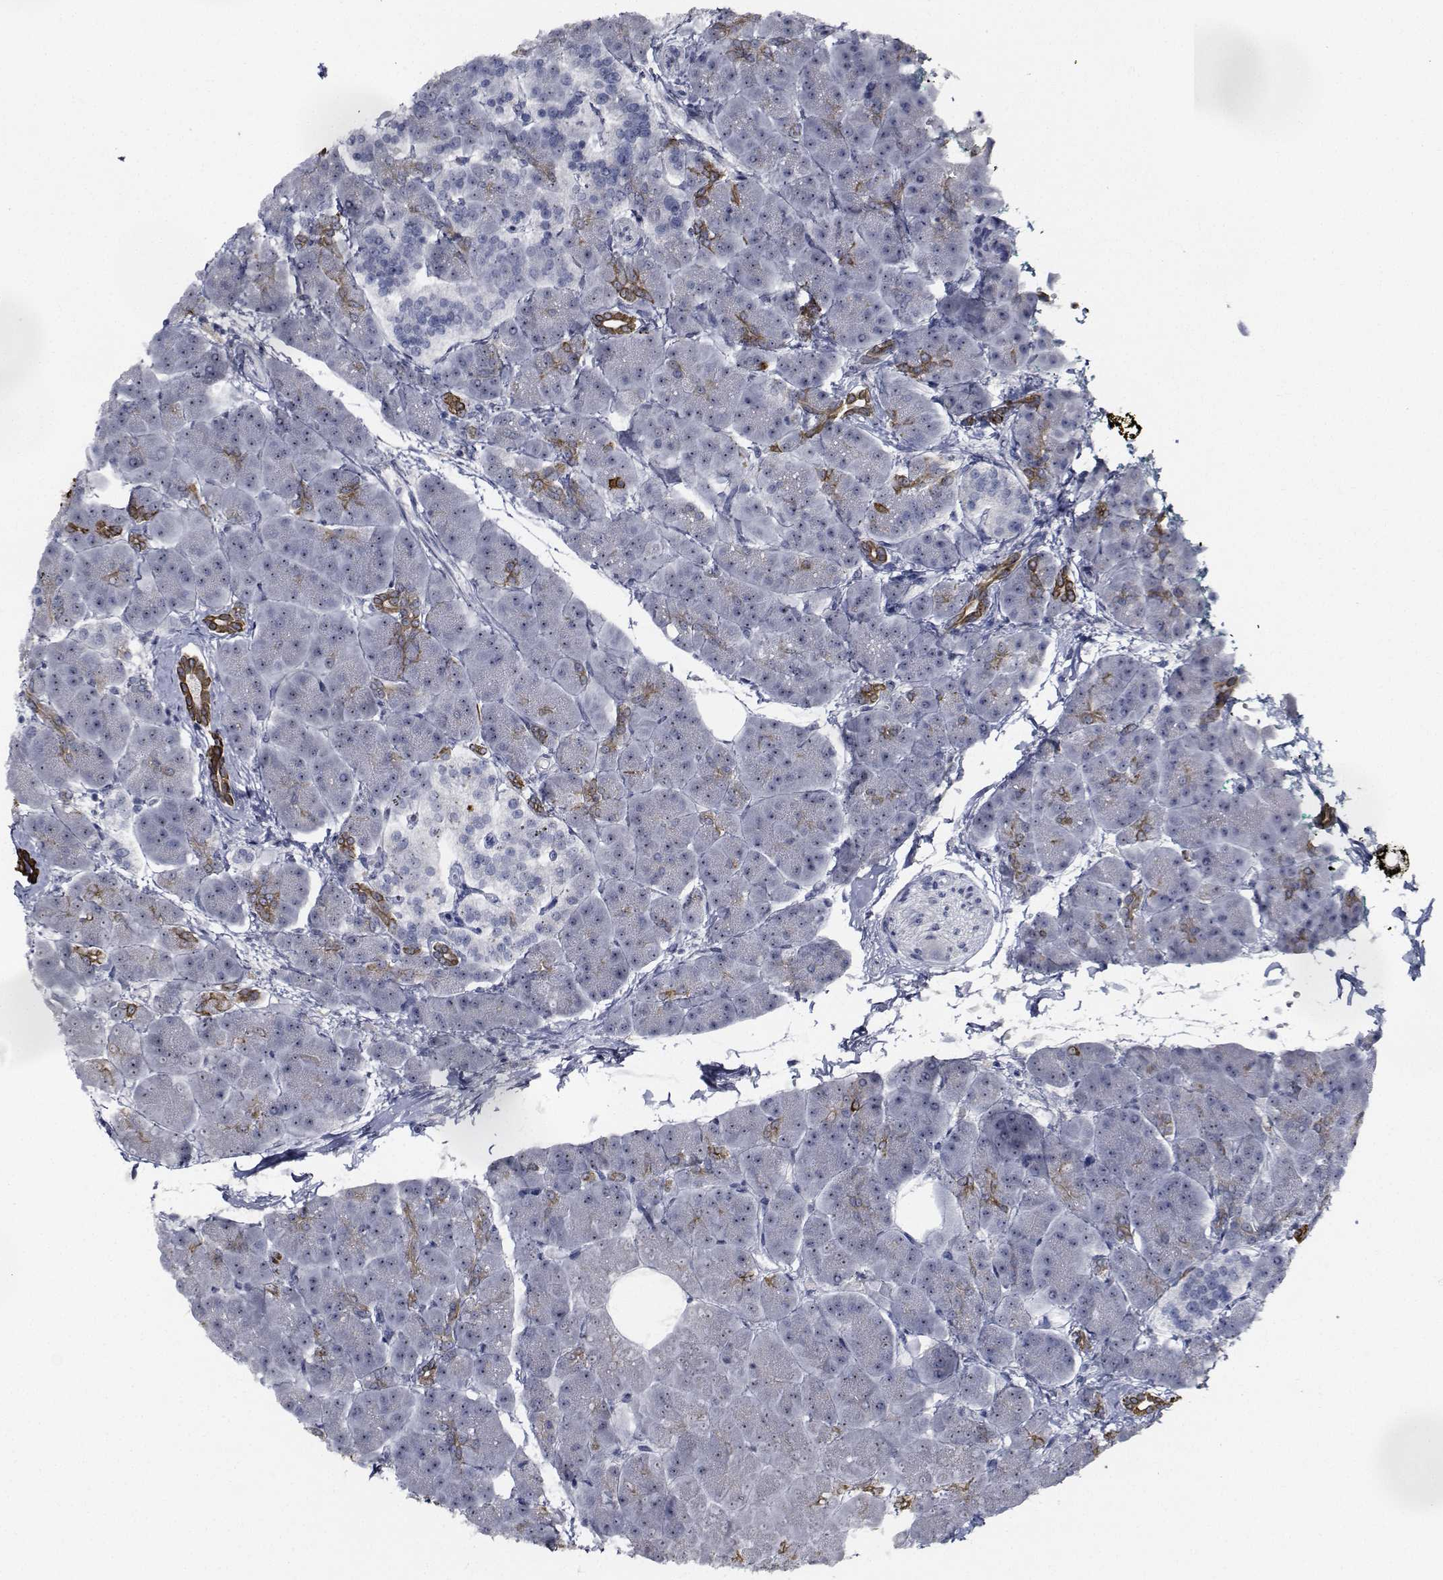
{"staining": {"intensity": "moderate", "quantity": "<25%", "location": "cytoplasmic/membranous"}, "tissue": "pancreas", "cell_type": "Exocrine glandular cells", "image_type": "normal", "snomed": [{"axis": "morphology", "description": "Normal tissue, NOS"}, {"axis": "topography", "description": "Adipose tissue"}, {"axis": "topography", "description": "Pancreas"}, {"axis": "topography", "description": "Peripheral nerve tissue"}], "caption": "Exocrine glandular cells demonstrate moderate cytoplasmic/membranous positivity in about <25% of cells in benign pancreas.", "gene": "NVL", "patient": {"sex": "female", "age": 58}}